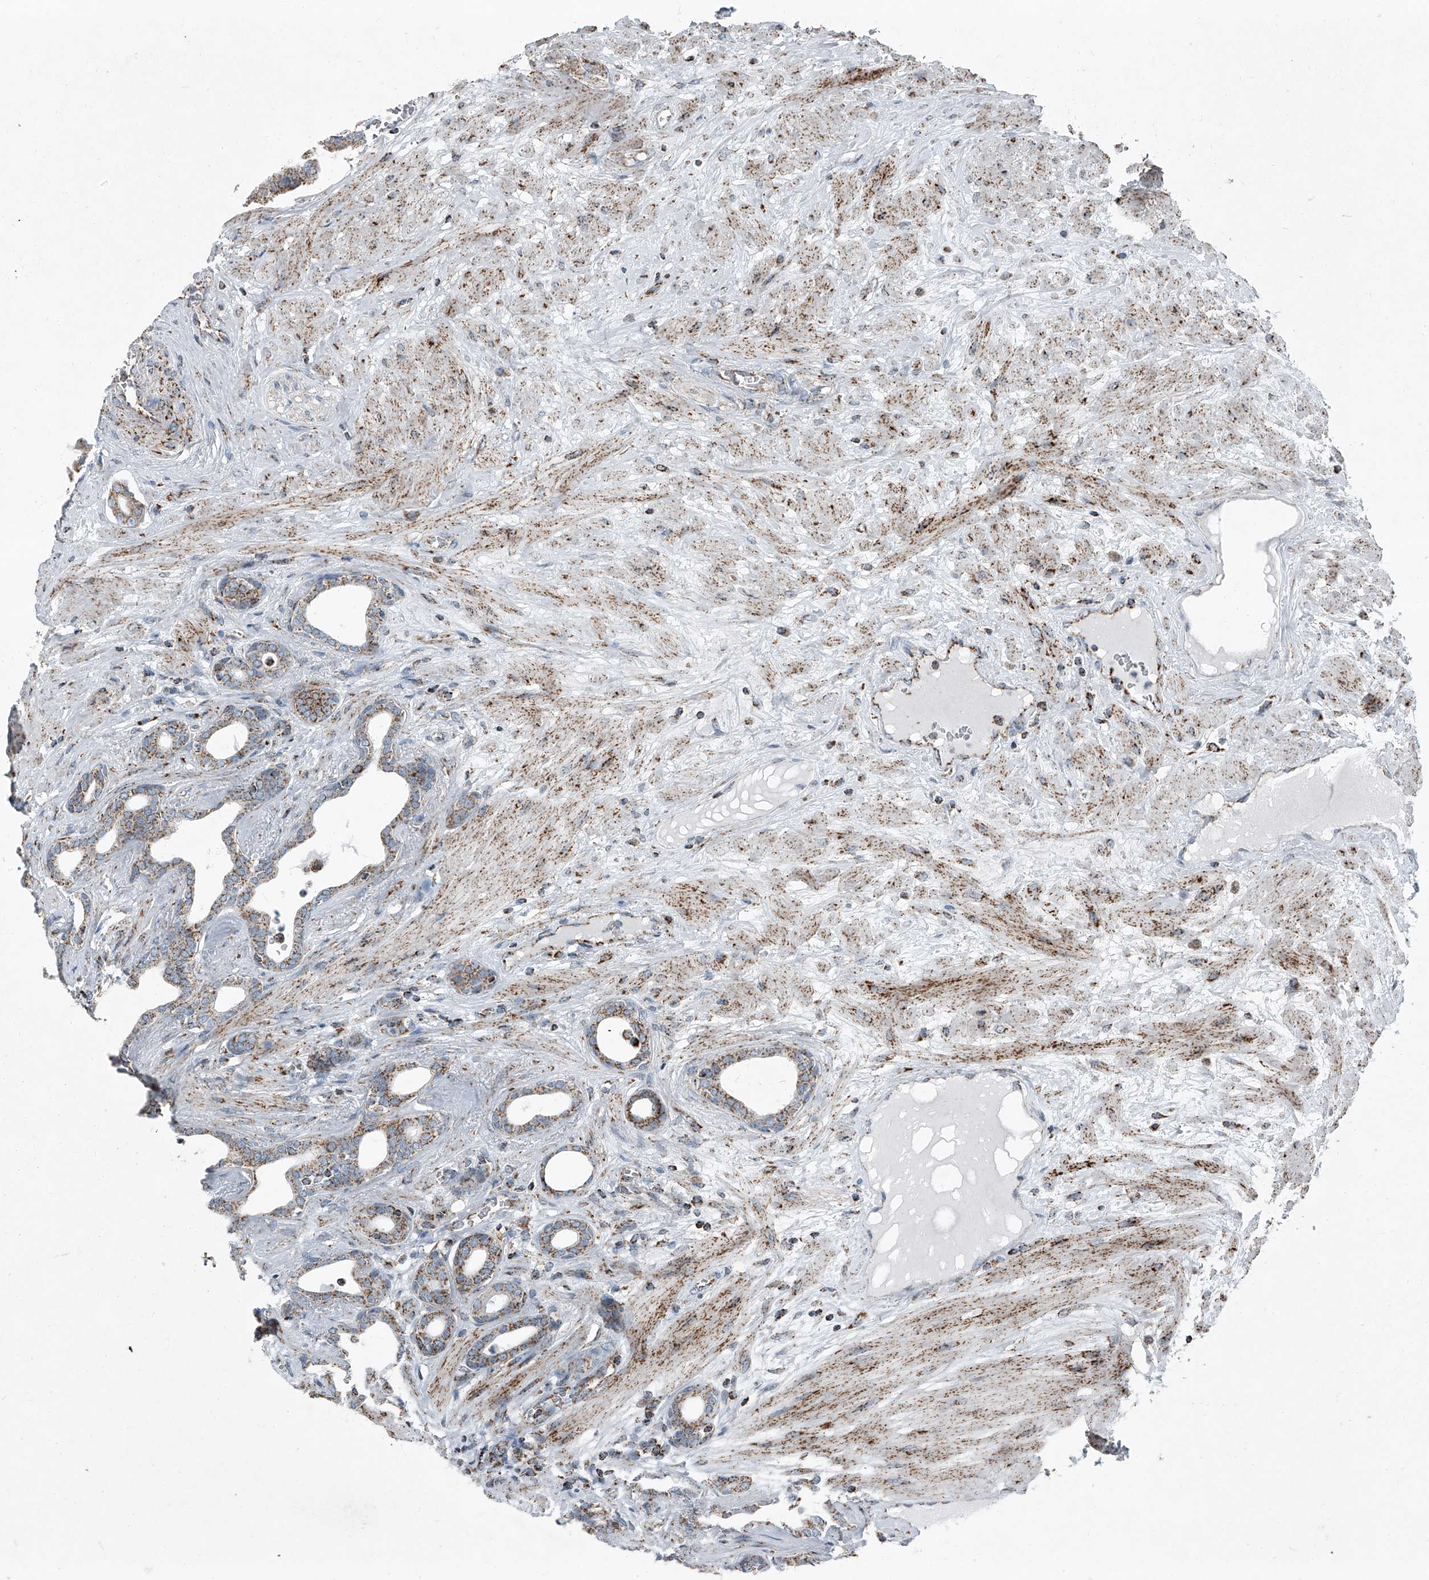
{"staining": {"intensity": "moderate", "quantity": "25%-75%", "location": "cytoplasmic/membranous"}, "tissue": "prostate cancer", "cell_type": "Tumor cells", "image_type": "cancer", "snomed": [{"axis": "morphology", "description": "Adenocarcinoma, Low grade"}, {"axis": "topography", "description": "Prostate"}], "caption": "High-power microscopy captured an IHC histopathology image of prostate cancer, revealing moderate cytoplasmic/membranous expression in approximately 25%-75% of tumor cells.", "gene": "CHRNA7", "patient": {"sex": "male", "age": 60}}